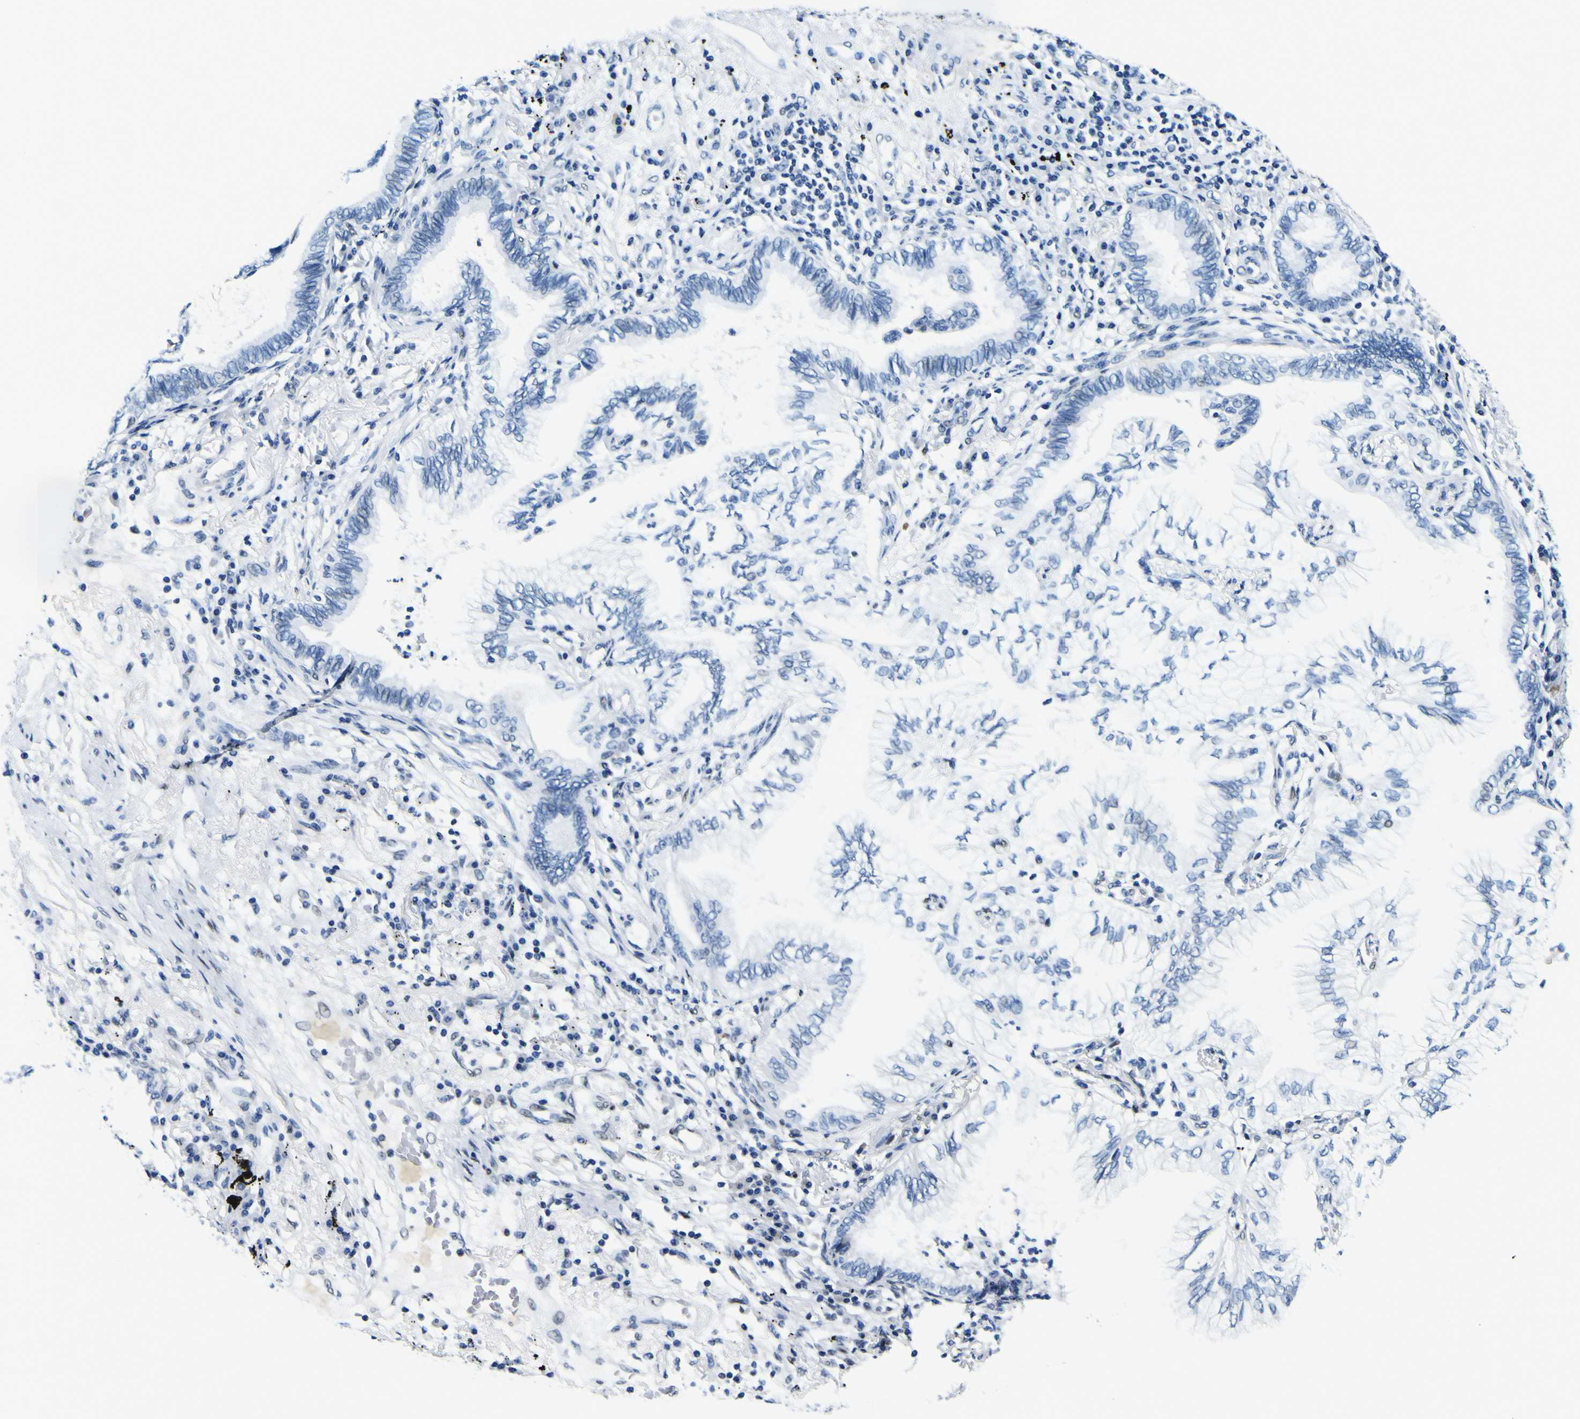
{"staining": {"intensity": "negative", "quantity": "none", "location": "none"}, "tissue": "lung cancer", "cell_type": "Tumor cells", "image_type": "cancer", "snomed": [{"axis": "morphology", "description": "Normal tissue, NOS"}, {"axis": "morphology", "description": "Adenocarcinoma, NOS"}, {"axis": "topography", "description": "Bronchus"}, {"axis": "topography", "description": "Lung"}], "caption": "Immunohistochemistry (IHC) image of neoplastic tissue: human lung cancer stained with DAB (3,3'-diaminobenzidine) displays no significant protein staining in tumor cells.", "gene": "SP1", "patient": {"sex": "female", "age": 70}}